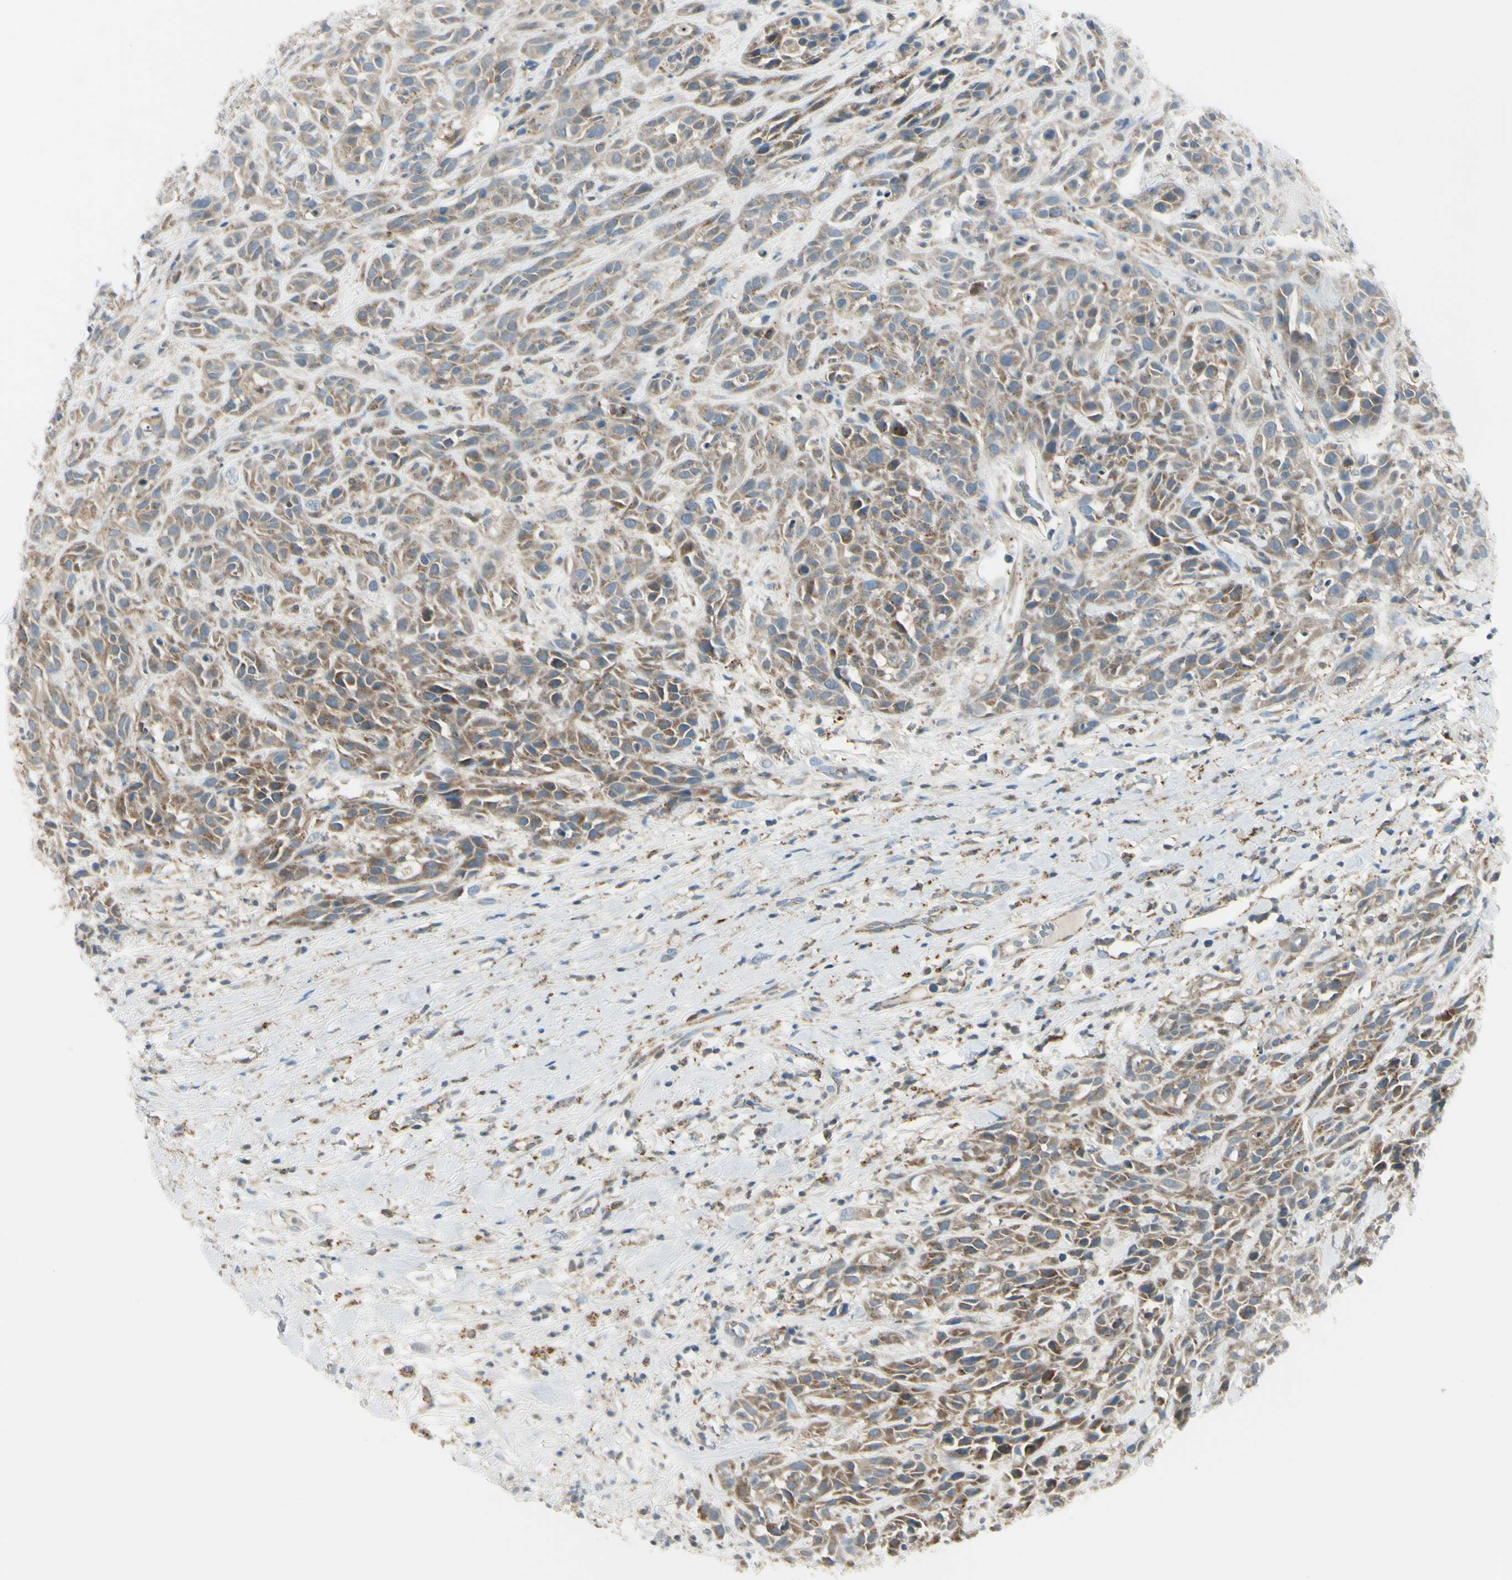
{"staining": {"intensity": "moderate", "quantity": ">75%", "location": "cytoplasmic/membranous"}, "tissue": "head and neck cancer", "cell_type": "Tumor cells", "image_type": "cancer", "snomed": [{"axis": "morphology", "description": "Normal tissue, NOS"}, {"axis": "morphology", "description": "Squamous cell carcinoma, NOS"}, {"axis": "topography", "description": "Cartilage tissue"}, {"axis": "topography", "description": "Head-Neck"}], "caption": "Immunohistochemical staining of head and neck squamous cell carcinoma shows medium levels of moderate cytoplasmic/membranous expression in approximately >75% of tumor cells. (DAB (3,3'-diaminobenzidine) IHC, brown staining for protein, blue staining for nuclei).", "gene": "CYRIB", "patient": {"sex": "male", "age": 62}}